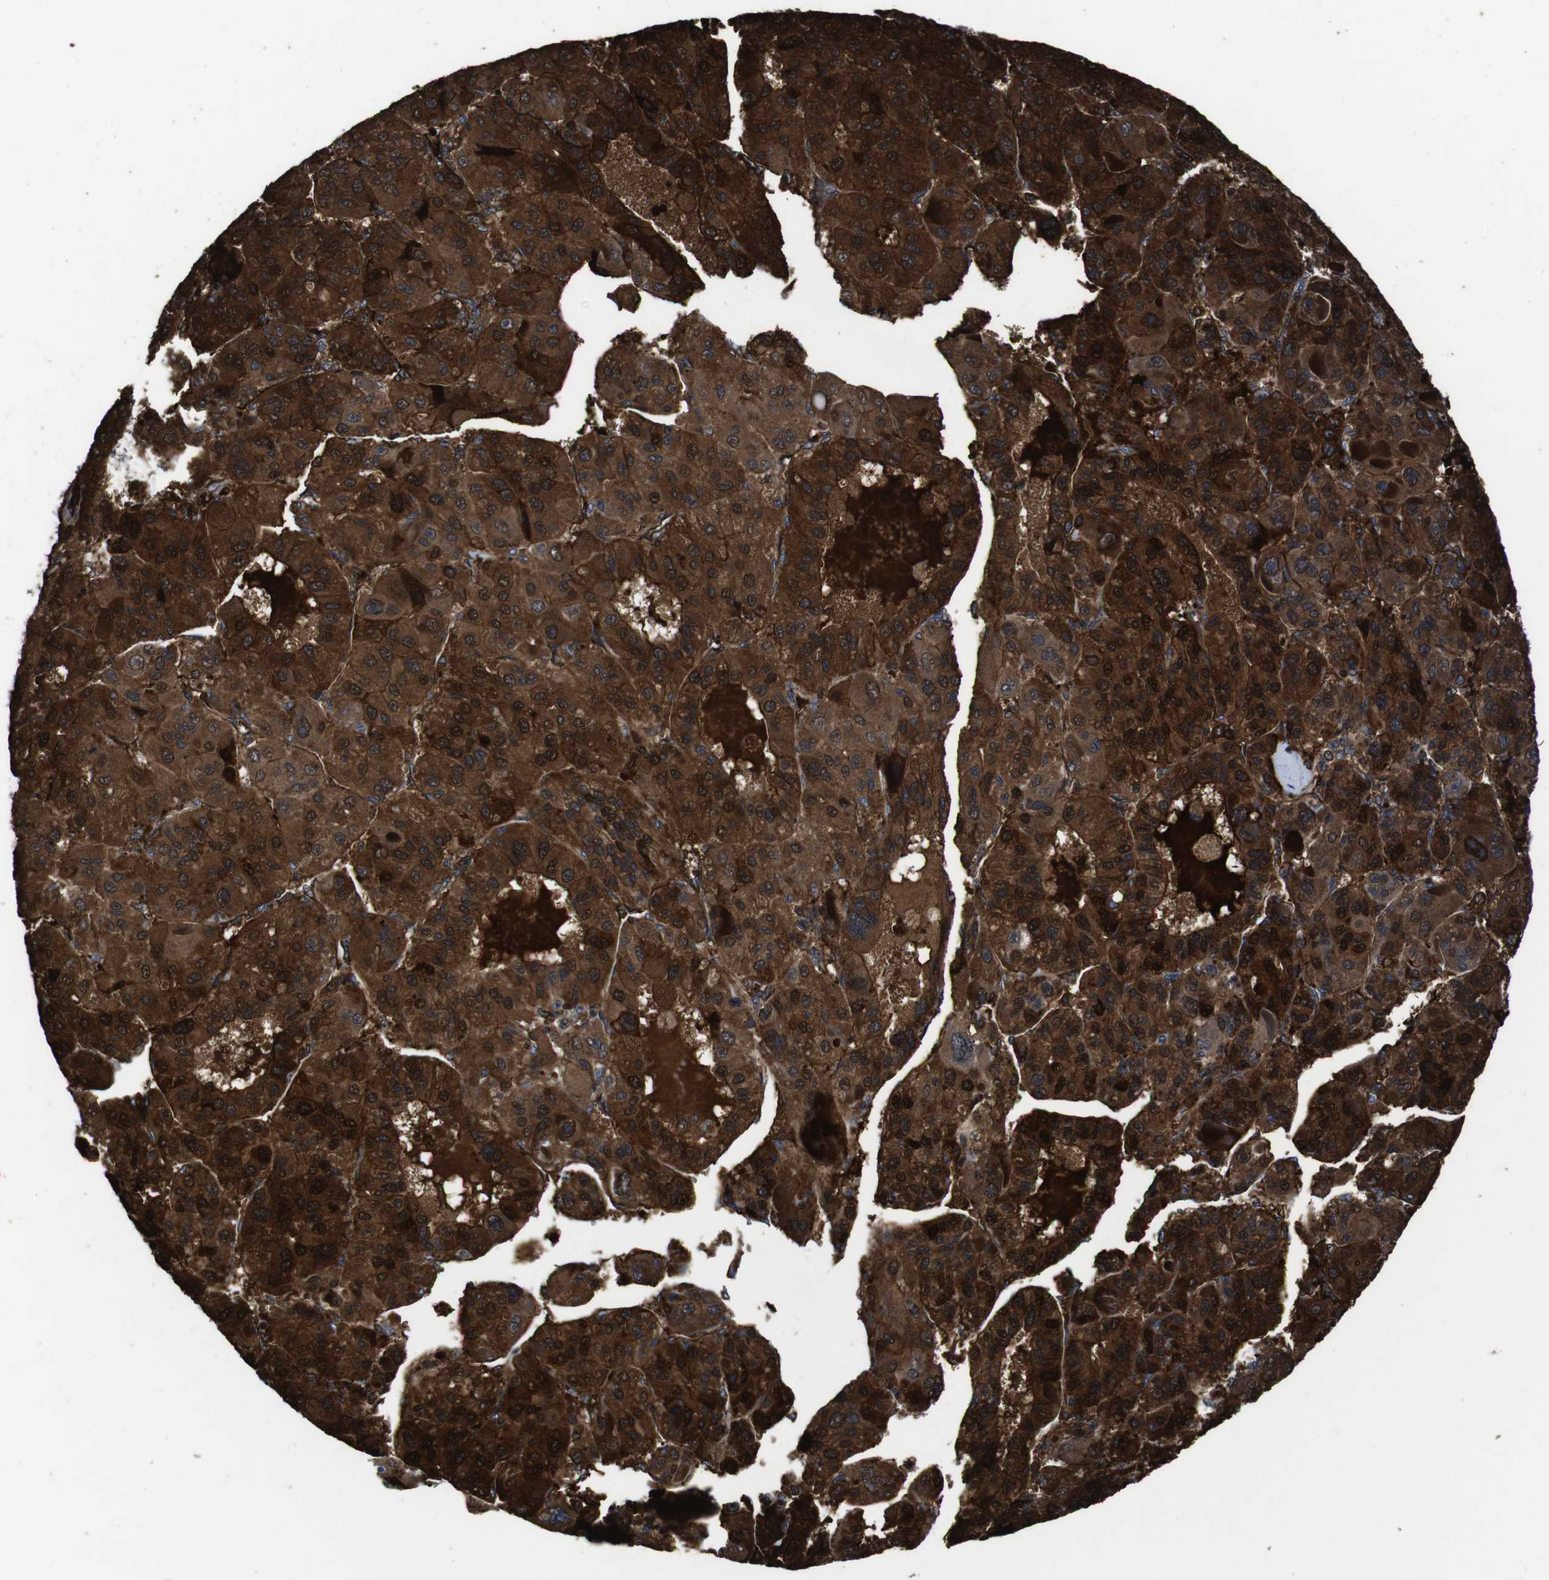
{"staining": {"intensity": "strong", "quantity": ">75%", "location": "cytoplasmic/membranous"}, "tissue": "liver cancer", "cell_type": "Tumor cells", "image_type": "cancer", "snomed": [{"axis": "morphology", "description": "Carcinoma, Hepatocellular, NOS"}, {"axis": "topography", "description": "Liver"}], "caption": "Approximately >75% of tumor cells in liver cancer (hepatocellular carcinoma) exhibit strong cytoplasmic/membranous protein positivity as visualized by brown immunohistochemical staining.", "gene": "SMYD3", "patient": {"sex": "male", "age": 76}}